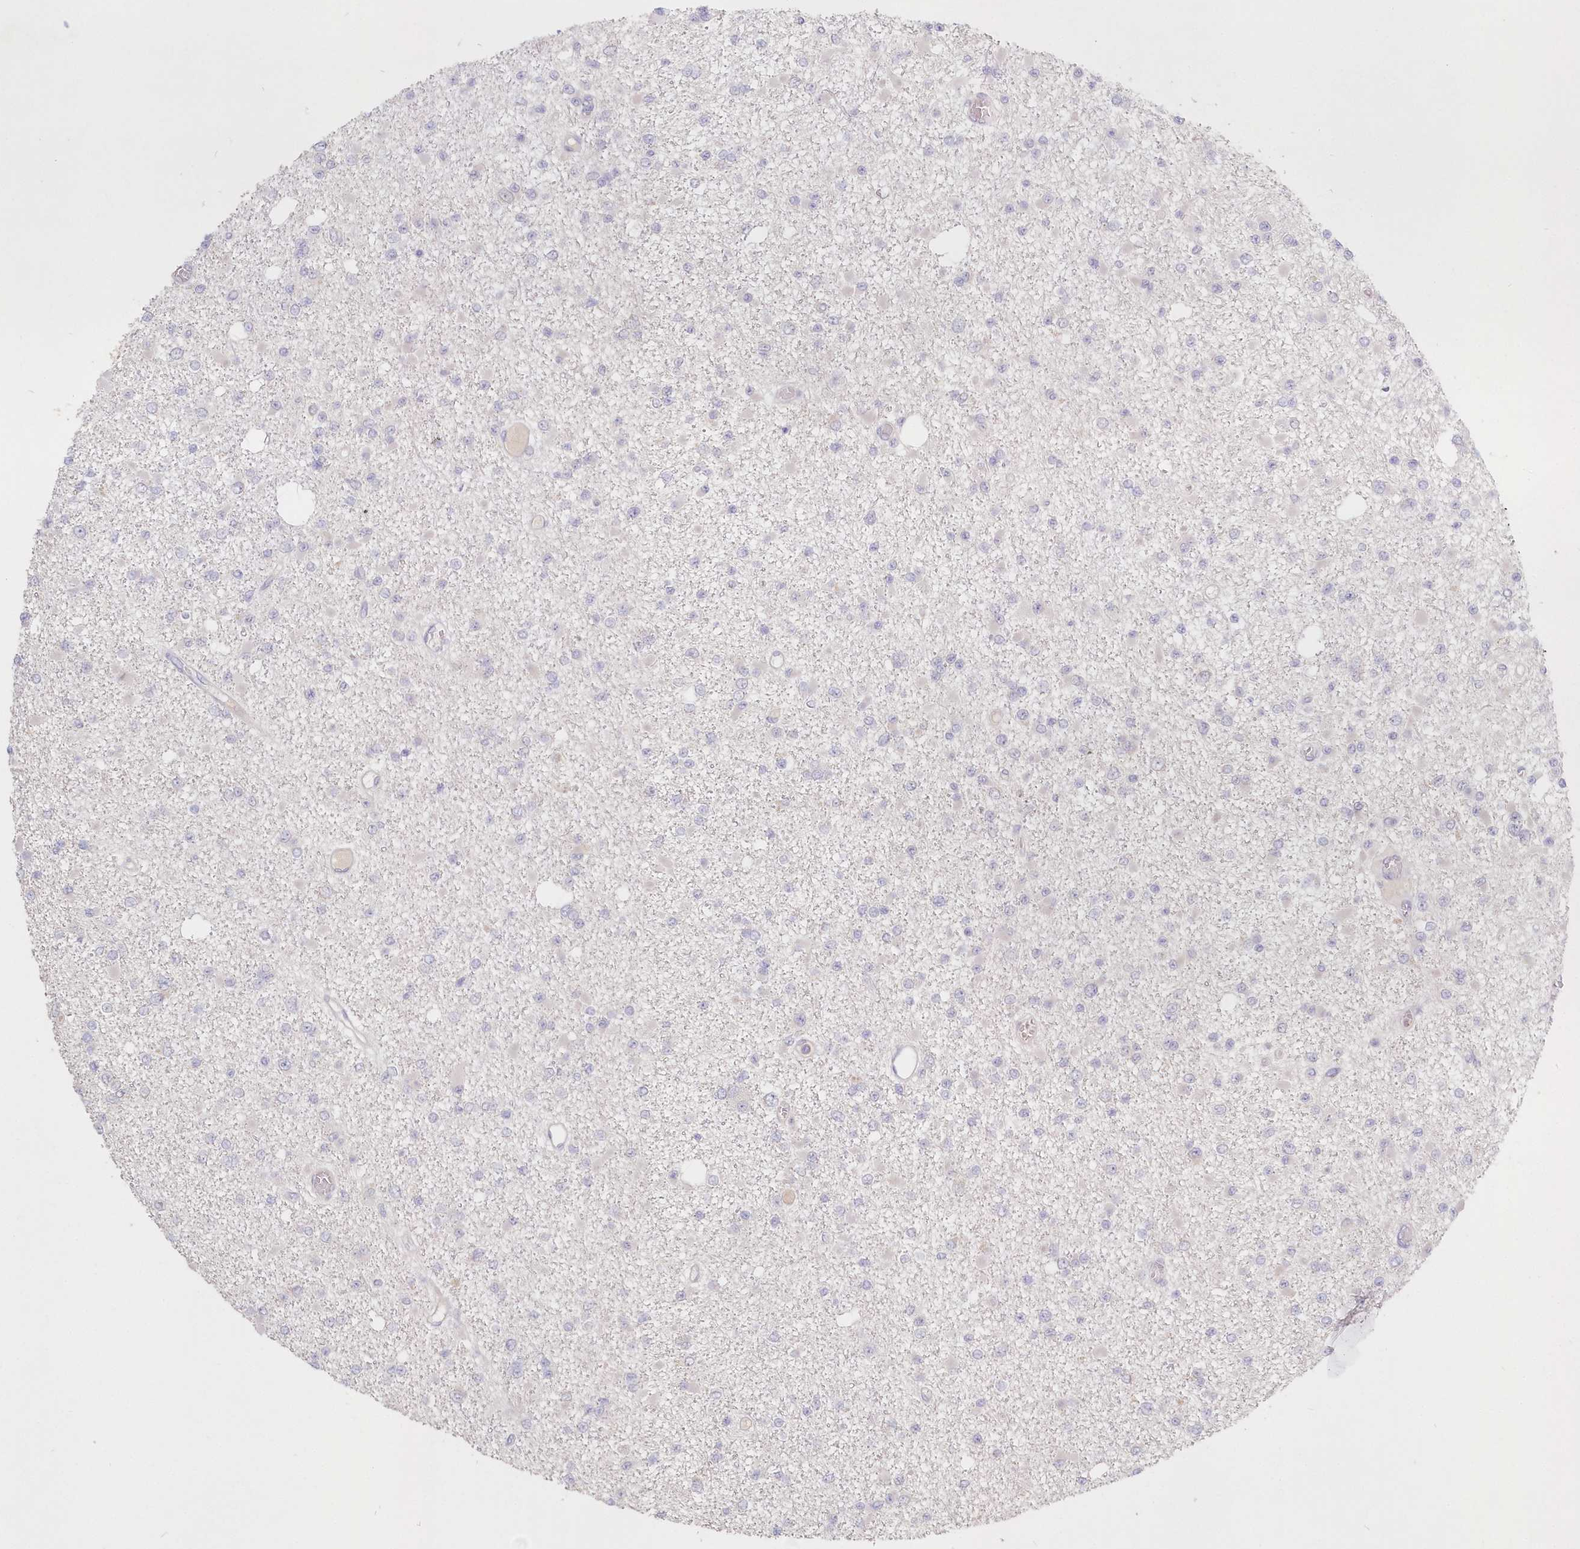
{"staining": {"intensity": "negative", "quantity": "none", "location": "none"}, "tissue": "glioma", "cell_type": "Tumor cells", "image_type": "cancer", "snomed": [{"axis": "morphology", "description": "Glioma, malignant, Low grade"}, {"axis": "topography", "description": "Brain"}], "caption": "The micrograph reveals no significant expression in tumor cells of malignant glioma (low-grade).", "gene": "KATNA1", "patient": {"sex": "female", "age": 22}}